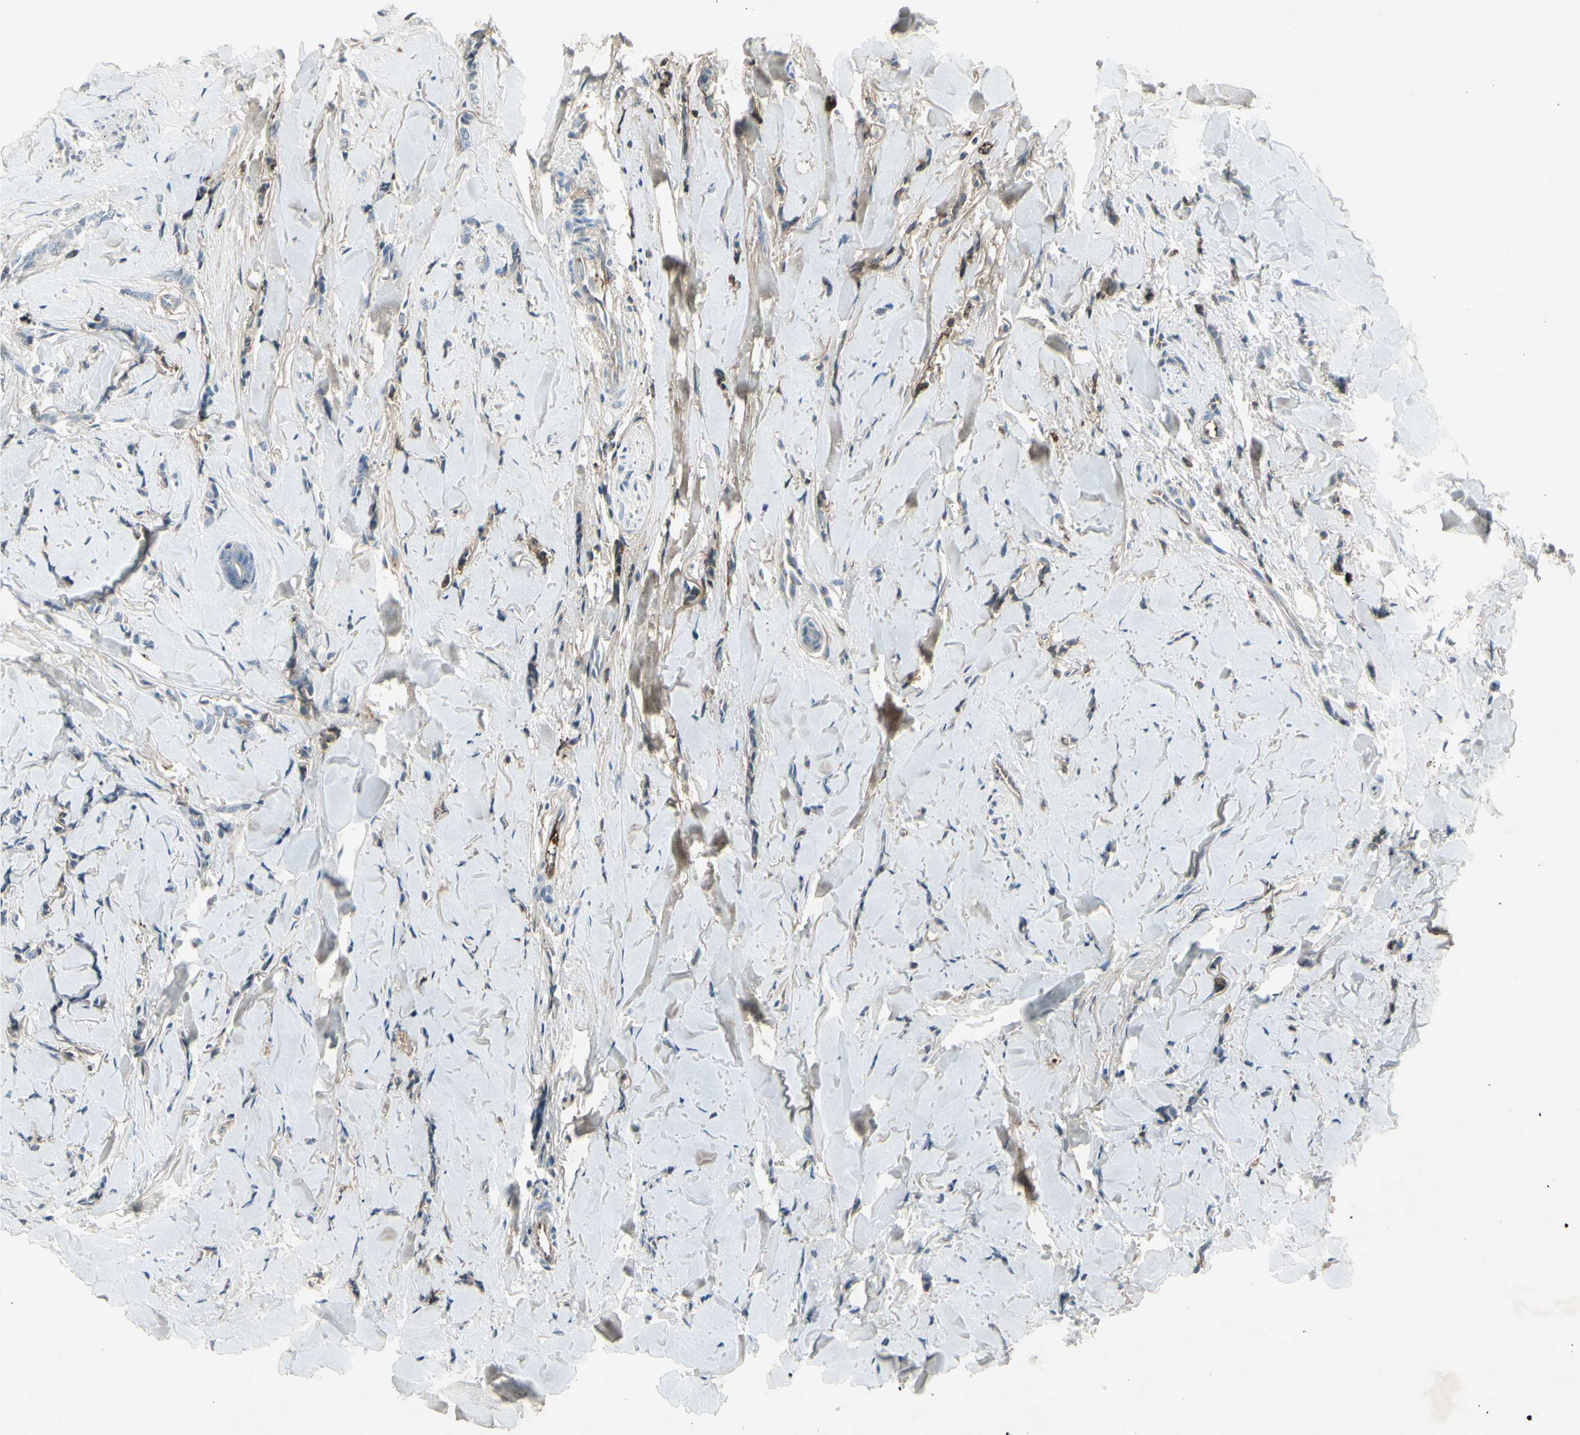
{"staining": {"intensity": "negative", "quantity": "none", "location": "none"}, "tissue": "breast cancer", "cell_type": "Tumor cells", "image_type": "cancer", "snomed": [{"axis": "morphology", "description": "Lobular carcinoma"}, {"axis": "topography", "description": "Skin"}, {"axis": "topography", "description": "Breast"}], "caption": "Histopathology image shows no protein staining in tumor cells of breast cancer tissue. (DAB (3,3'-diaminobenzidine) IHC visualized using brightfield microscopy, high magnification).", "gene": "IGHM", "patient": {"sex": "female", "age": 46}}